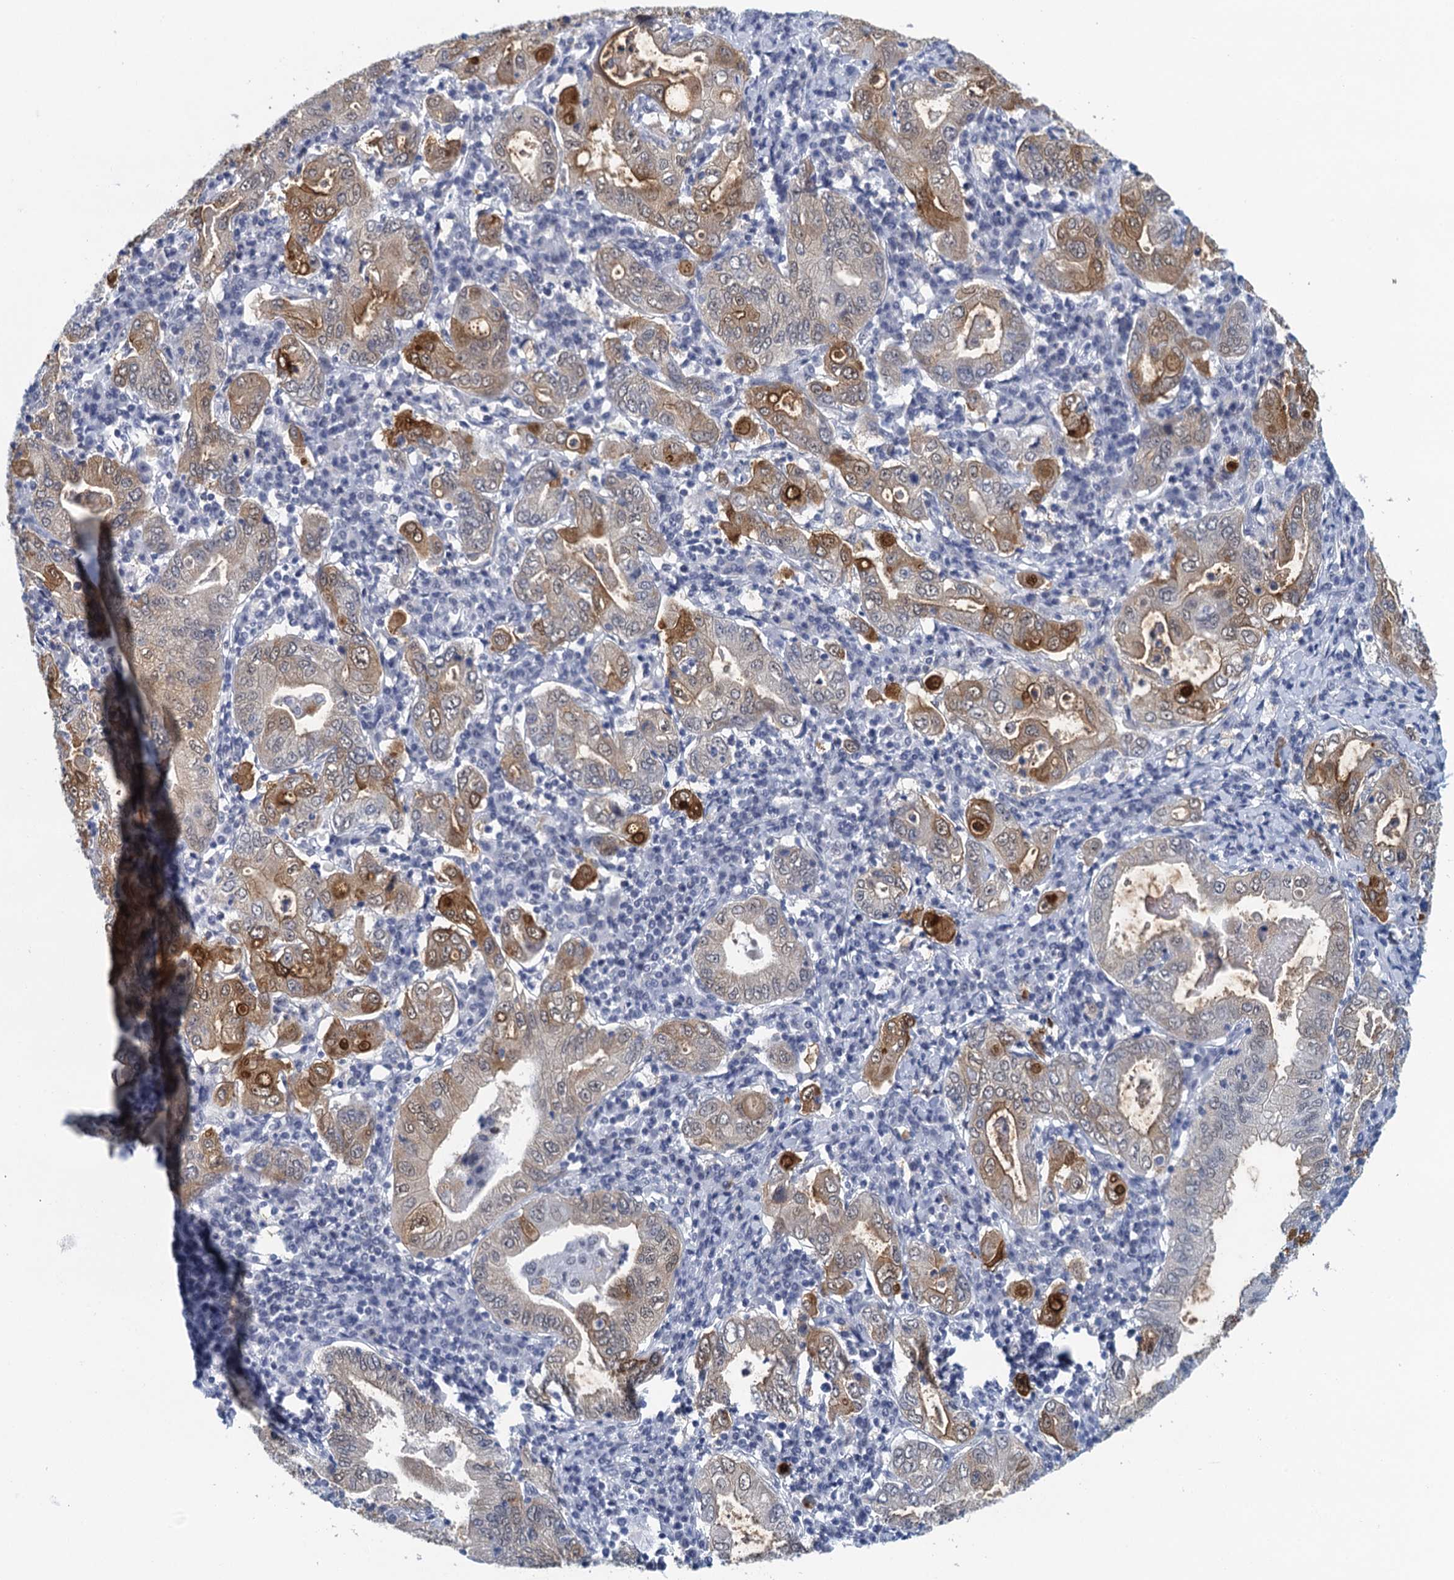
{"staining": {"intensity": "moderate", "quantity": "25%-75%", "location": "cytoplasmic/membranous,nuclear"}, "tissue": "stomach cancer", "cell_type": "Tumor cells", "image_type": "cancer", "snomed": [{"axis": "morphology", "description": "Normal tissue, NOS"}, {"axis": "morphology", "description": "Adenocarcinoma, NOS"}, {"axis": "topography", "description": "Esophagus"}, {"axis": "topography", "description": "Stomach, upper"}, {"axis": "topography", "description": "Peripheral nerve tissue"}], "caption": "DAB (3,3'-diaminobenzidine) immunohistochemical staining of adenocarcinoma (stomach) exhibits moderate cytoplasmic/membranous and nuclear protein expression in about 25%-75% of tumor cells.", "gene": "EPS8L1", "patient": {"sex": "male", "age": 62}}